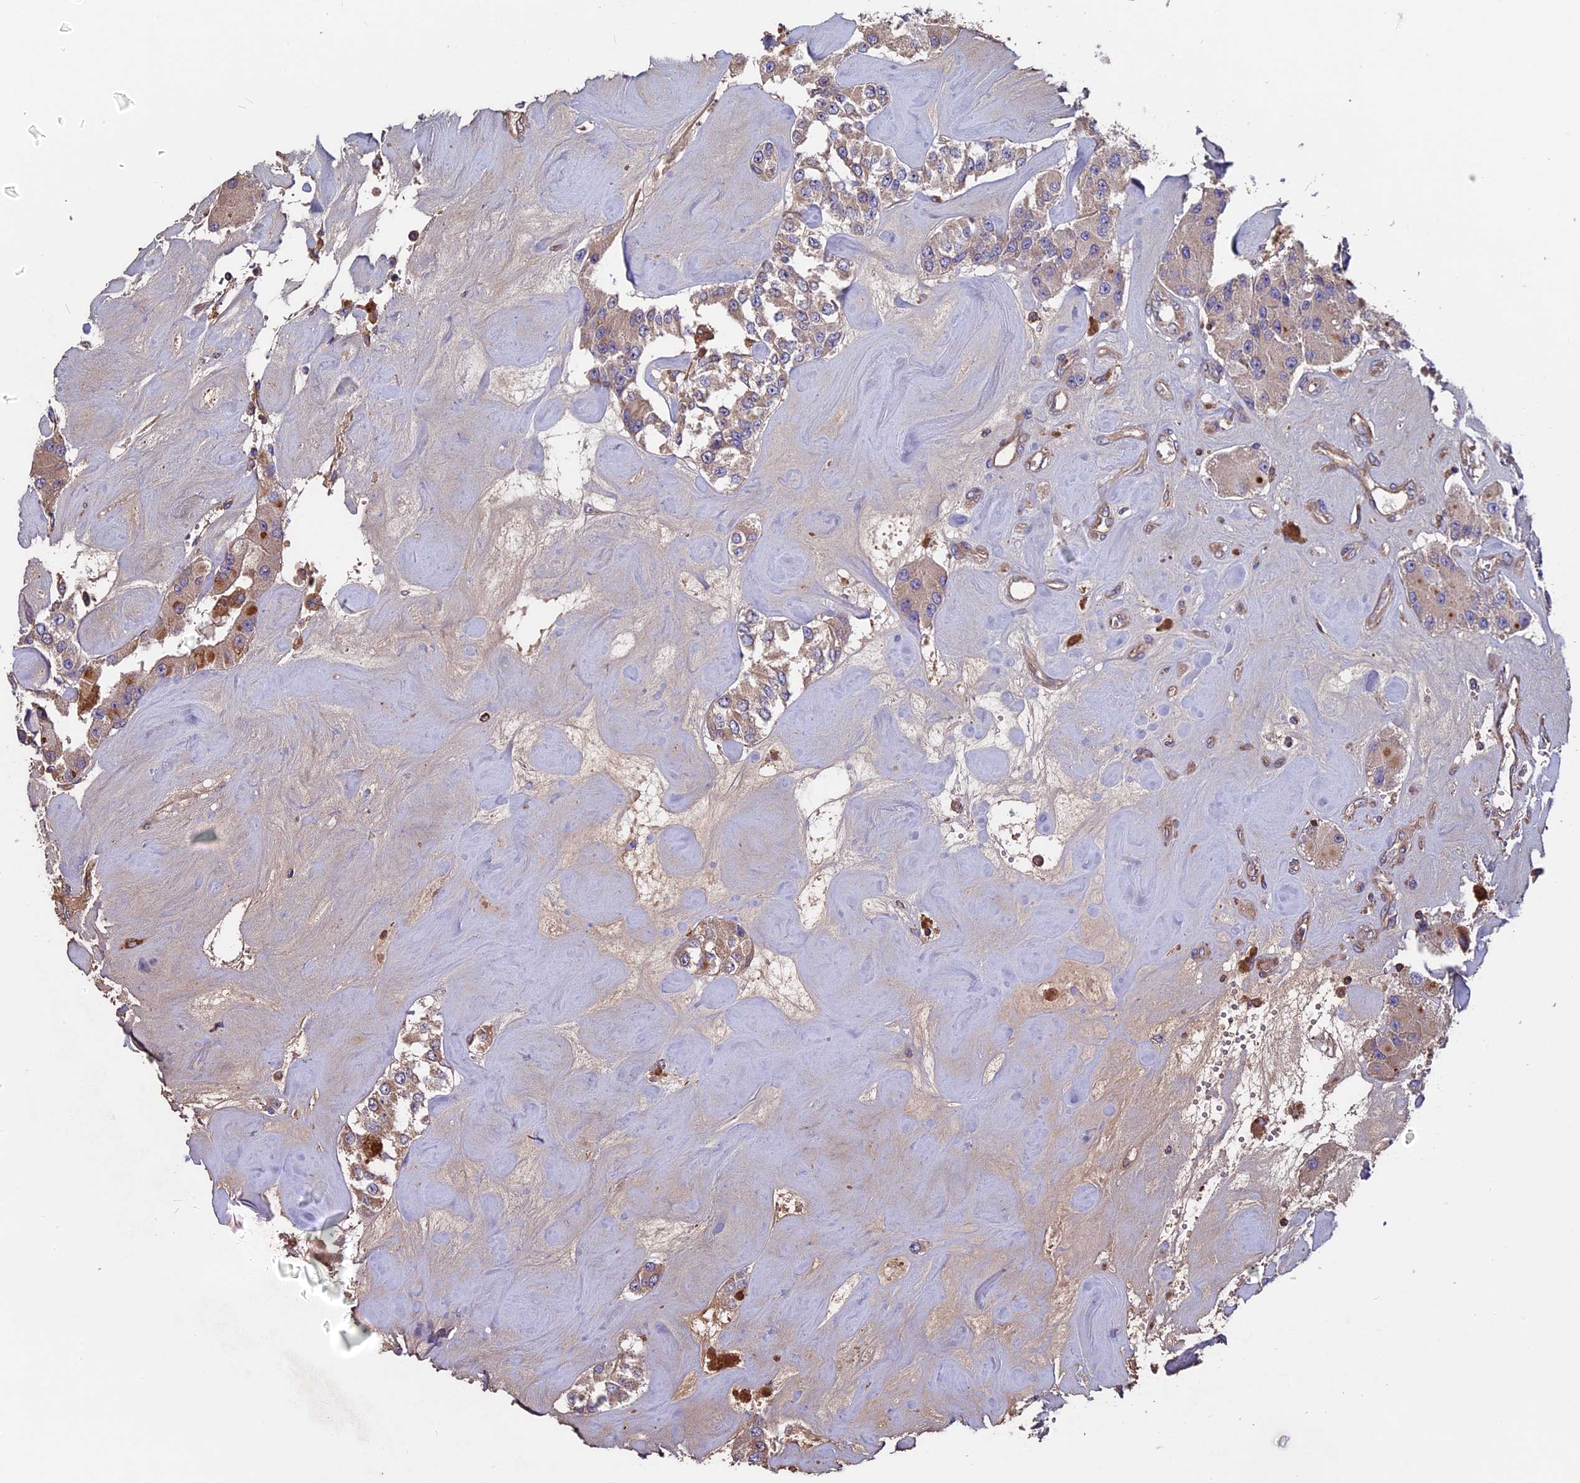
{"staining": {"intensity": "weak", "quantity": "<25%", "location": "cytoplasmic/membranous"}, "tissue": "carcinoid", "cell_type": "Tumor cells", "image_type": "cancer", "snomed": [{"axis": "morphology", "description": "Carcinoid, malignant, NOS"}, {"axis": "topography", "description": "Pancreas"}], "caption": "The IHC histopathology image has no significant expression in tumor cells of carcinoid tissue. (DAB immunohistochemistry with hematoxylin counter stain).", "gene": "CCDC153", "patient": {"sex": "male", "age": 41}}